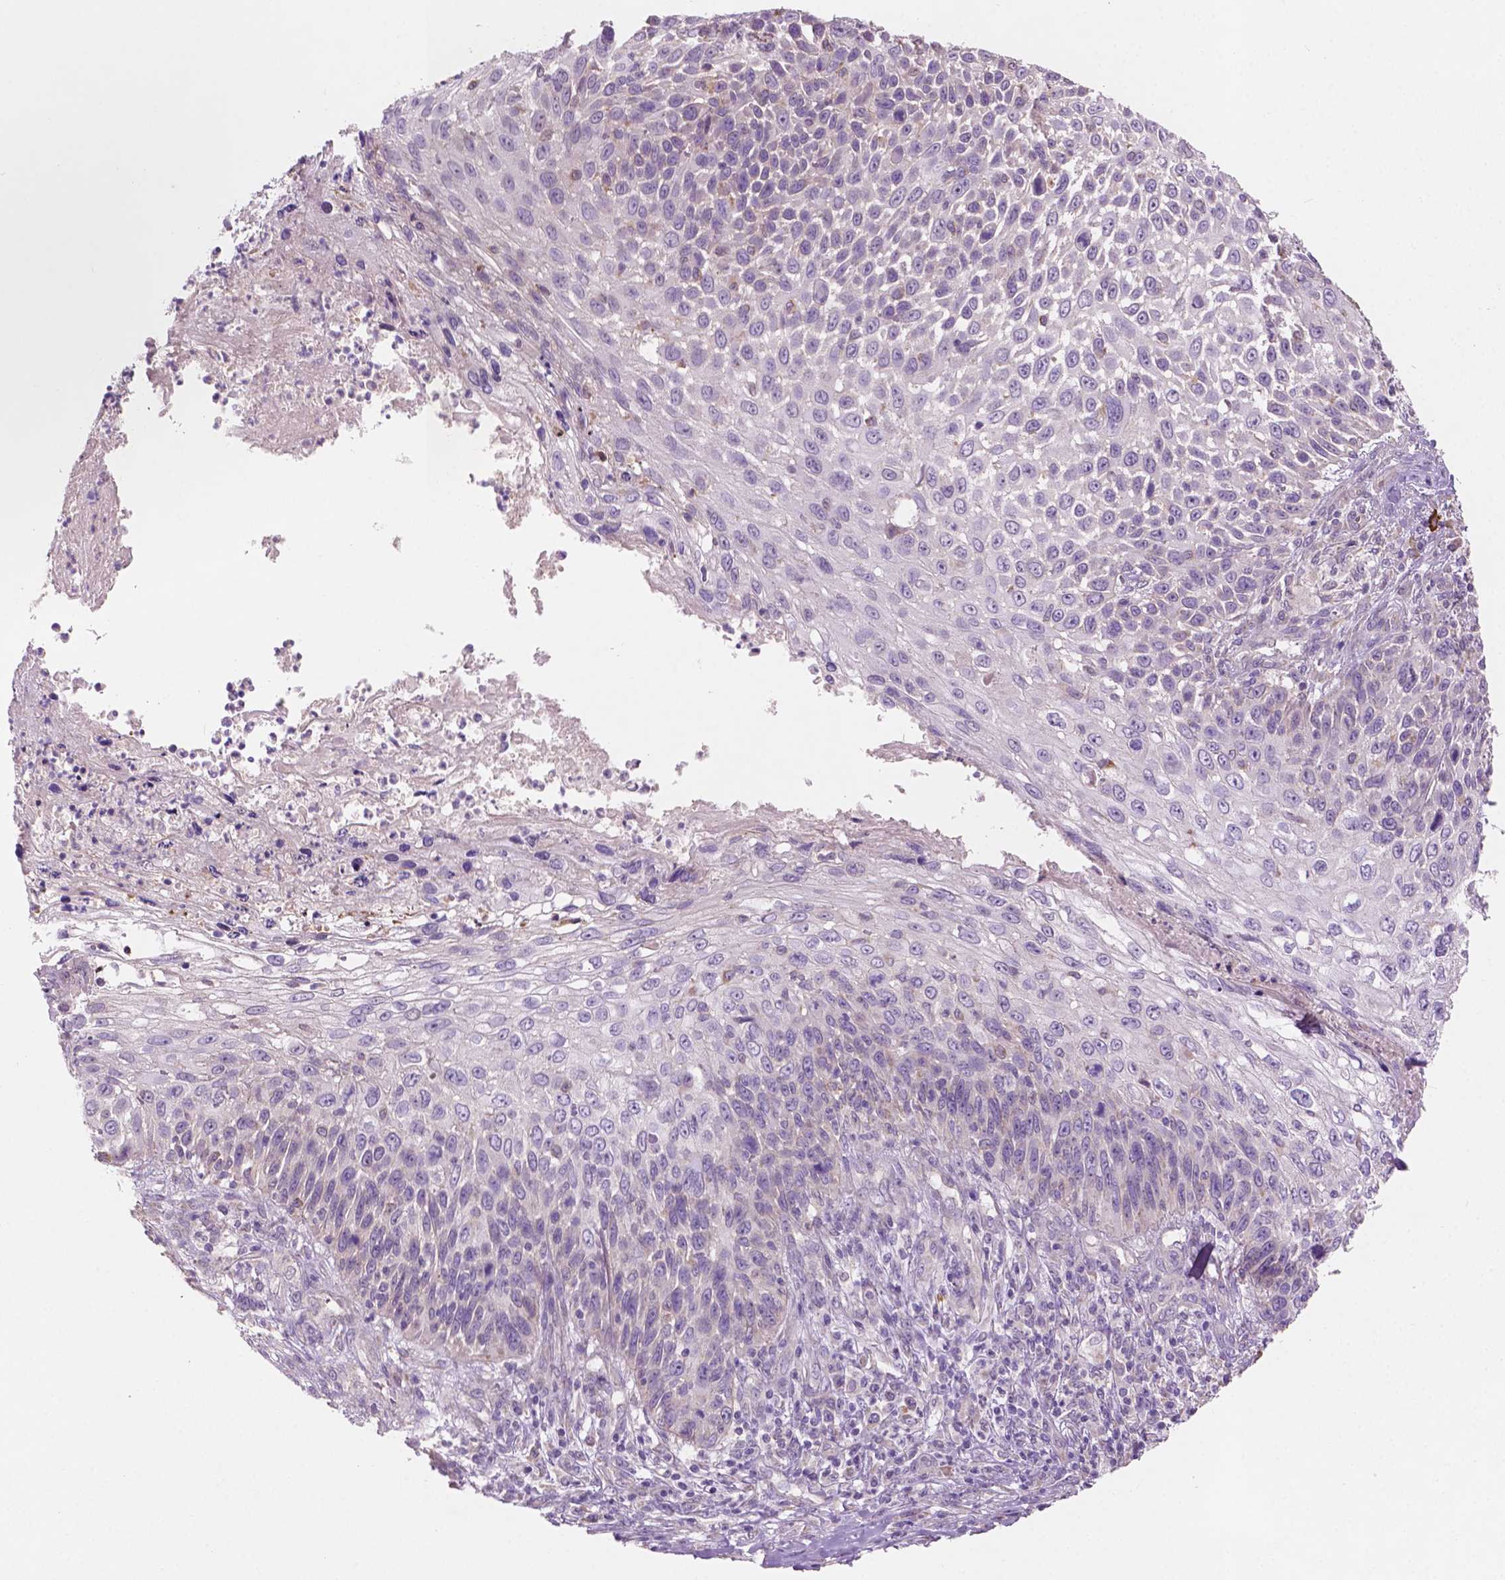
{"staining": {"intensity": "negative", "quantity": "none", "location": "none"}, "tissue": "skin cancer", "cell_type": "Tumor cells", "image_type": "cancer", "snomed": [{"axis": "morphology", "description": "Squamous cell carcinoma, NOS"}, {"axis": "topography", "description": "Skin"}], "caption": "Skin squamous cell carcinoma was stained to show a protein in brown. There is no significant staining in tumor cells. Nuclei are stained in blue.", "gene": "LRP1B", "patient": {"sex": "male", "age": 92}}